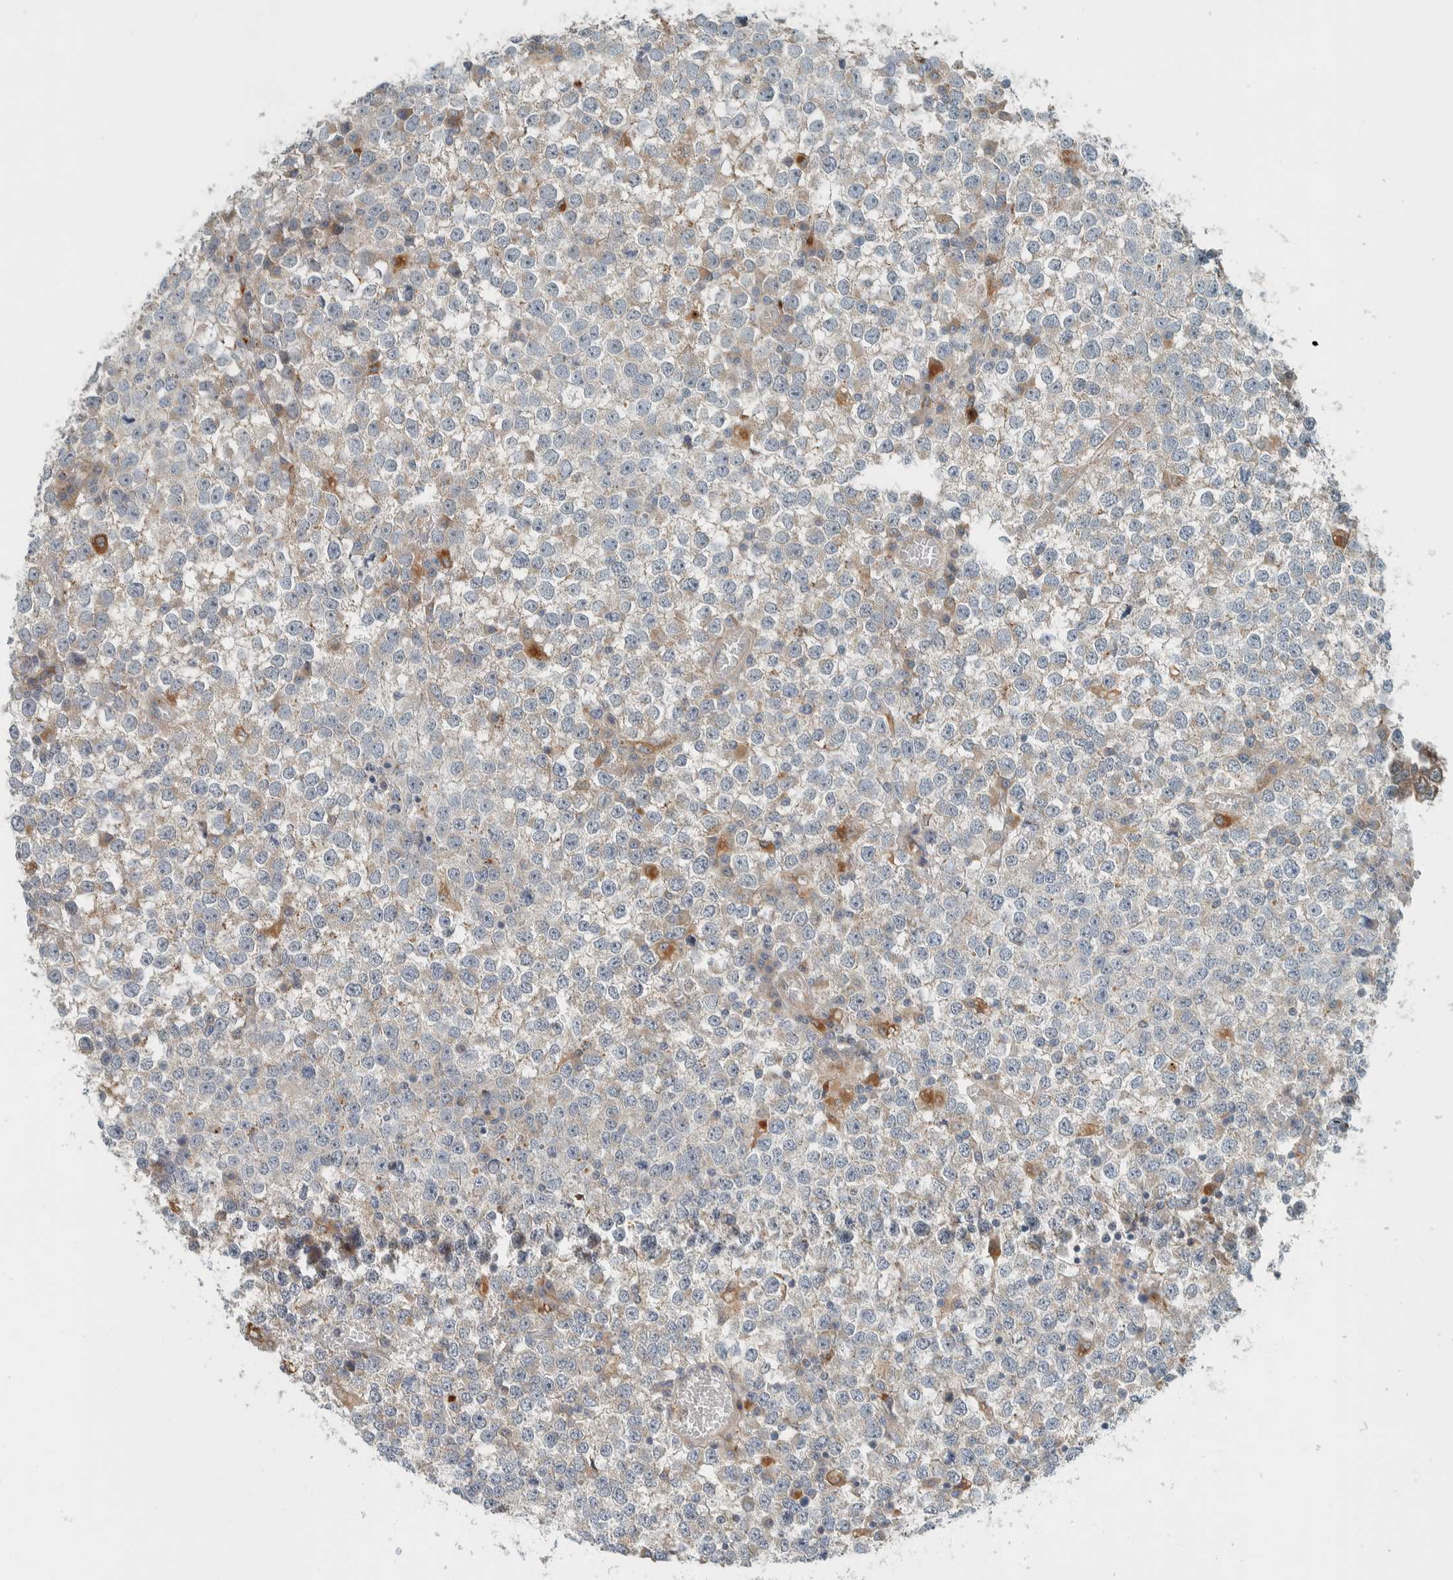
{"staining": {"intensity": "moderate", "quantity": "<25%", "location": "cytoplasmic/membranous"}, "tissue": "testis cancer", "cell_type": "Tumor cells", "image_type": "cancer", "snomed": [{"axis": "morphology", "description": "Seminoma, NOS"}, {"axis": "topography", "description": "Testis"}], "caption": "This micrograph shows IHC staining of human testis seminoma, with low moderate cytoplasmic/membranous expression in approximately <25% of tumor cells.", "gene": "SLFN12L", "patient": {"sex": "male", "age": 65}}